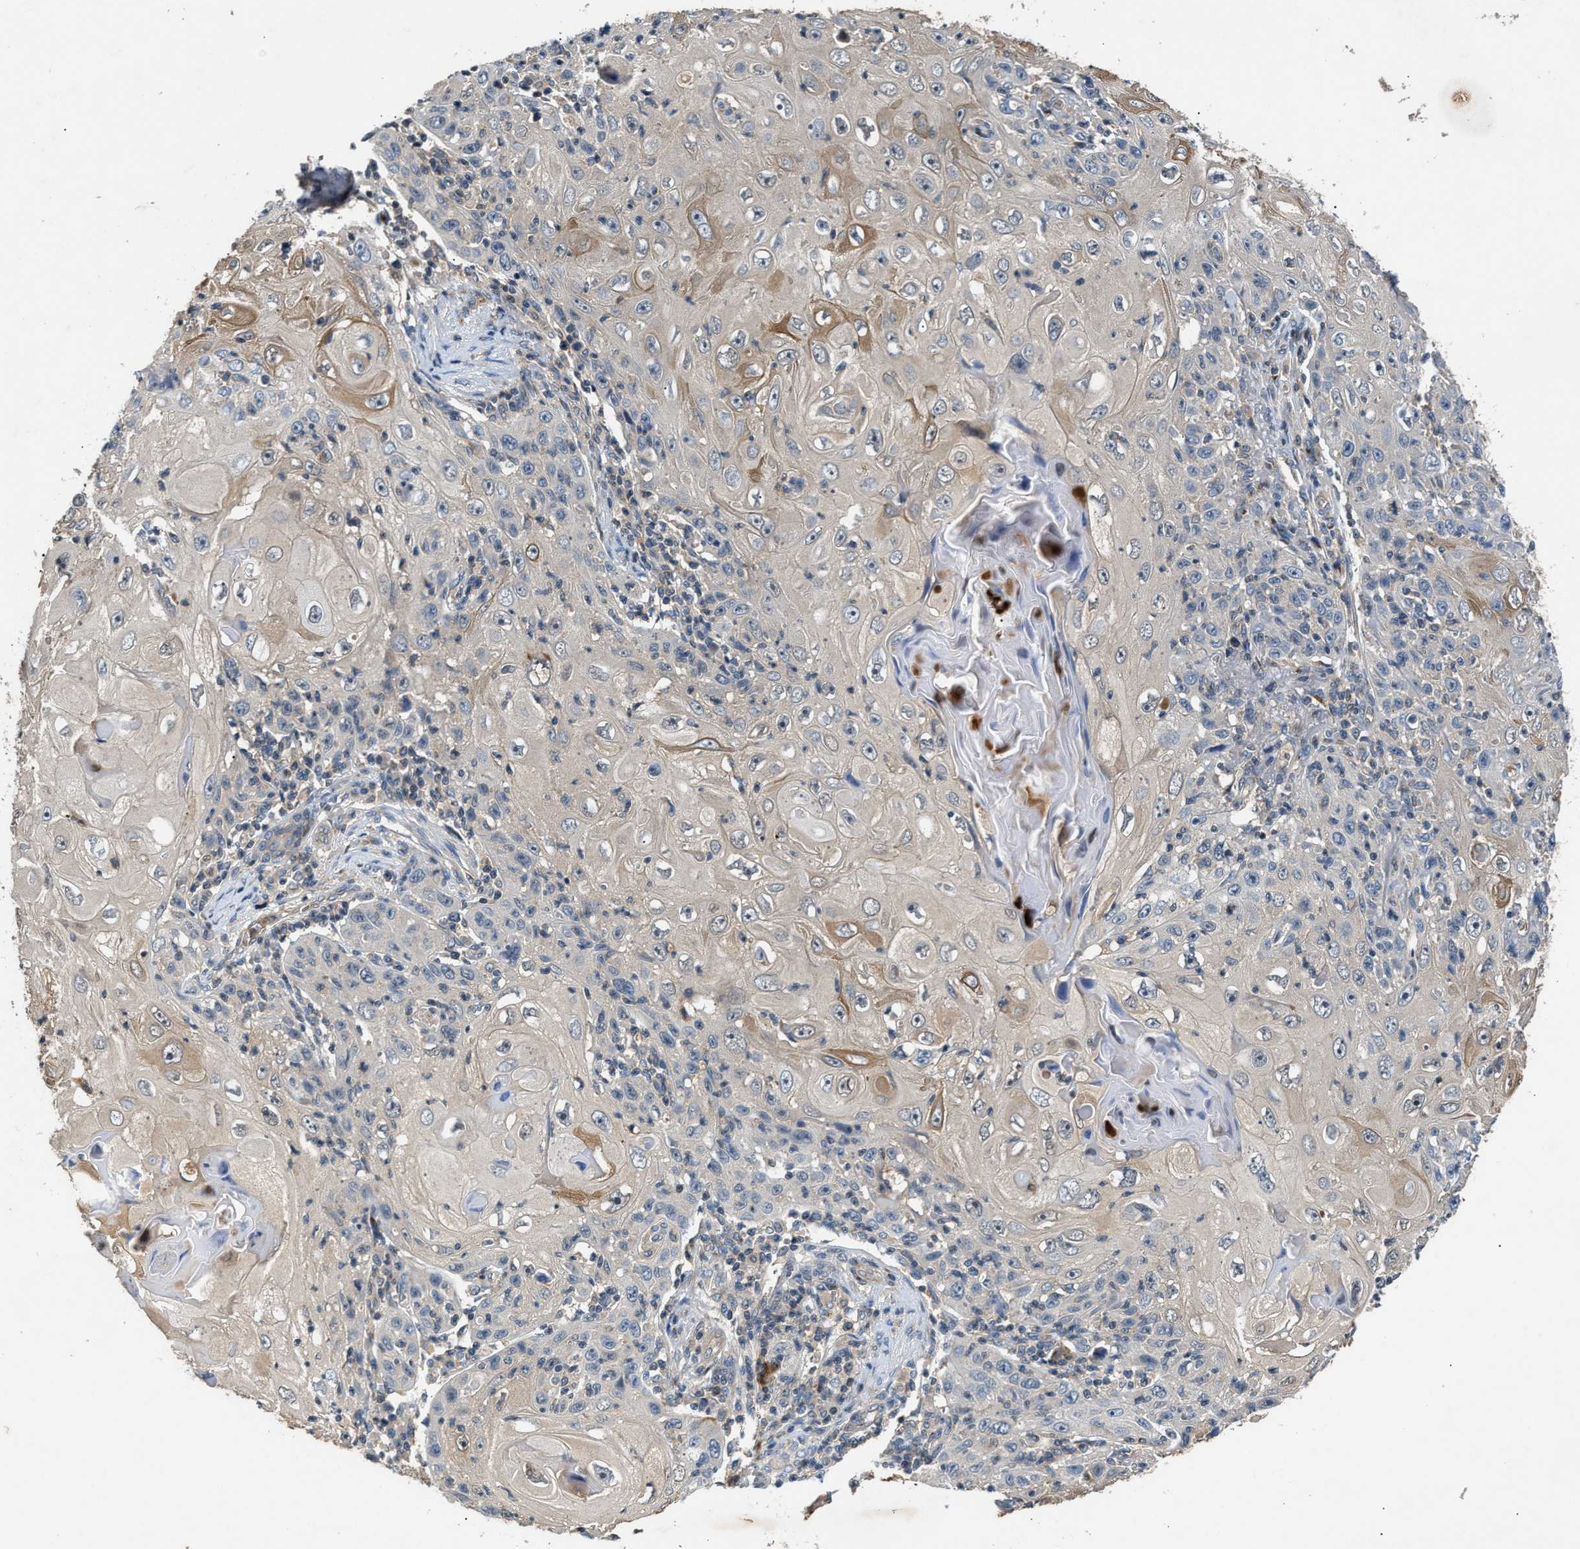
{"staining": {"intensity": "negative", "quantity": "none", "location": "none"}, "tissue": "skin cancer", "cell_type": "Tumor cells", "image_type": "cancer", "snomed": [{"axis": "morphology", "description": "Squamous cell carcinoma, NOS"}, {"axis": "topography", "description": "Skin"}], "caption": "A photomicrograph of human skin cancer (squamous cell carcinoma) is negative for staining in tumor cells.", "gene": "CHUK", "patient": {"sex": "female", "age": 88}}